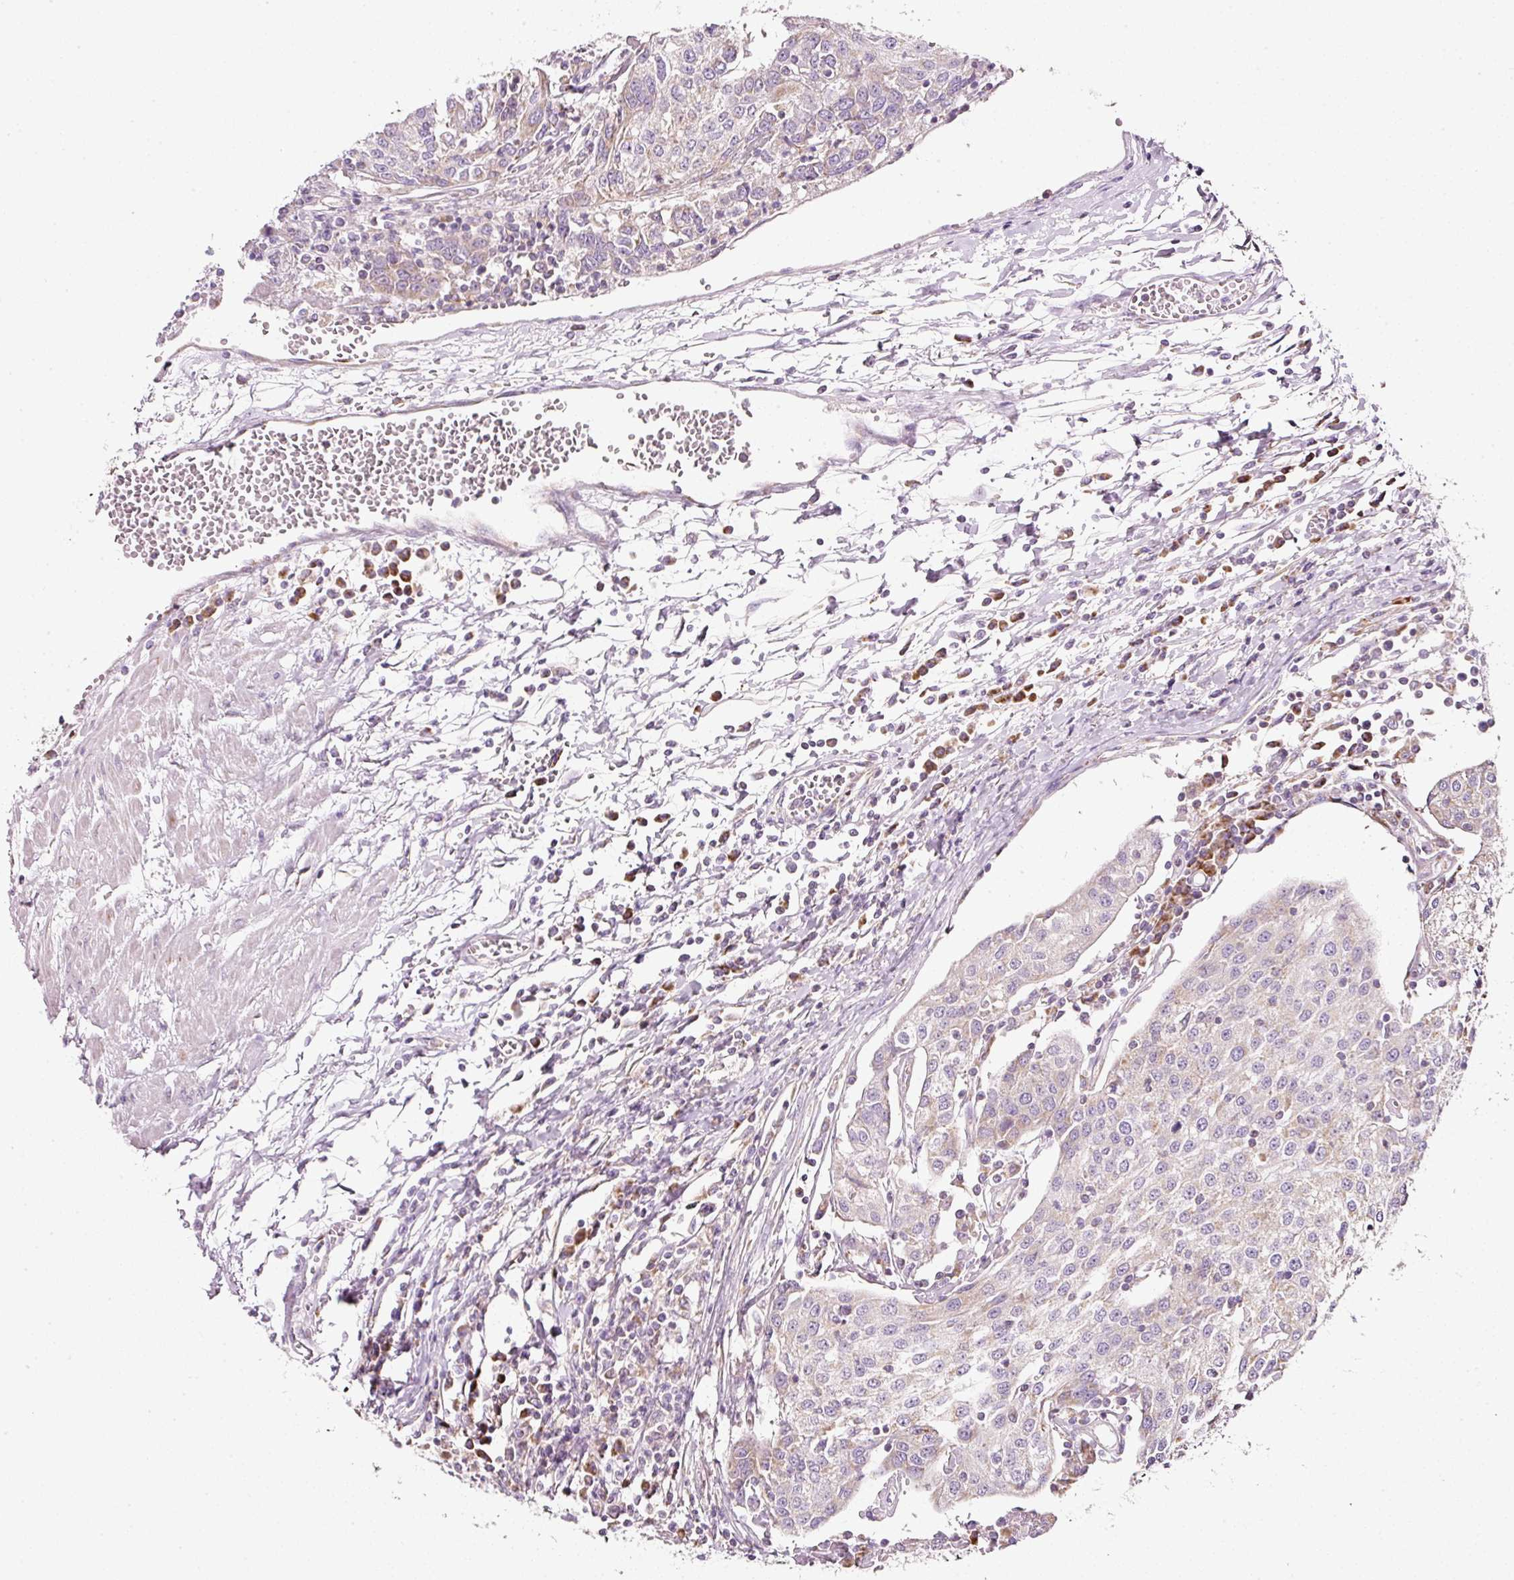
{"staining": {"intensity": "negative", "quantity": "none", "location": "none"}, "tissue": "urothelial cancer", "cell_type": "Tumor cells", "image_type": "cancer", "snomed": [{"axis": "morphology", "description": "Urothelial carcinoma, High grade"}, {"axis": "topography", "description": "Urinary bladder"}], "caption": "Immunohistochemistry (IHC) of human urothelial cancer displays no positivity in tumor cells.", "gene": "NDUFA1", "patient": {"sex": "female", "age": 85}}